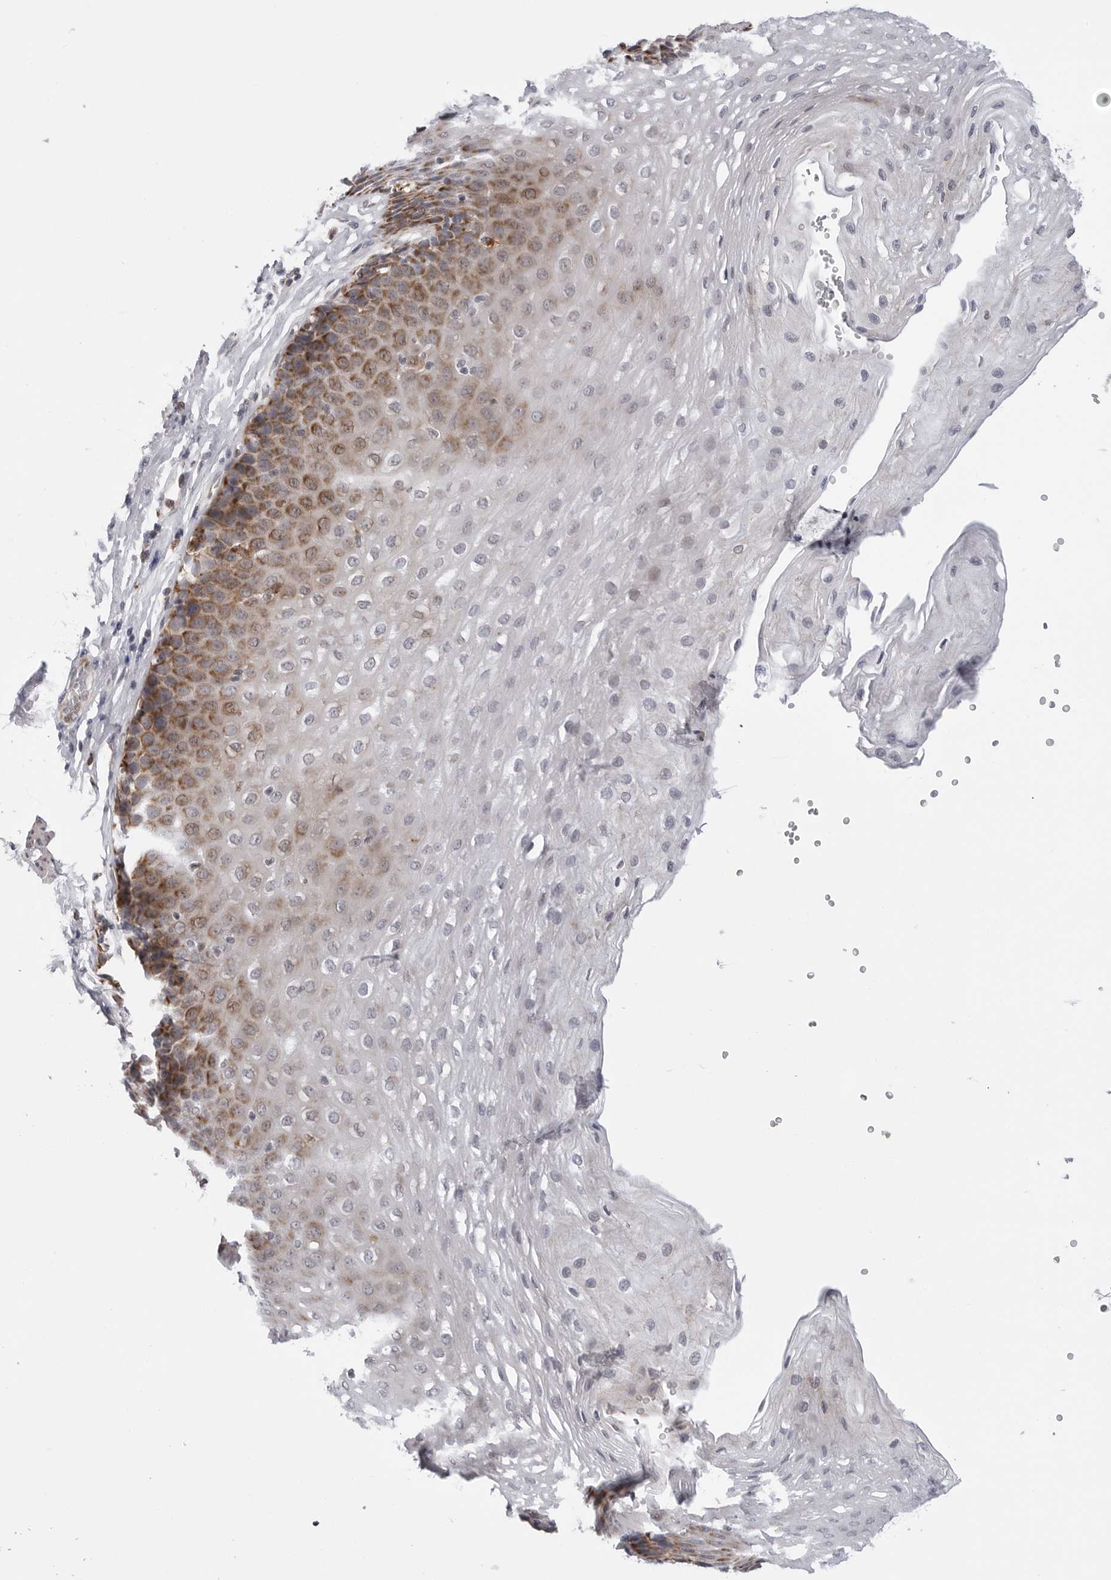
{"staining": {"intensity": "strong", "quantity": "25%-75%", "location": "cytoplasmic/membranous"}, "tissue": "esophagus", "cell_type": "Squamous epithelial cells", "image_type": "normal", "snomed": [{"axis": "morphology", "description": "Normal tissue, NOS"}, {"axis": "topography", "description": "Esophagus"}], "caption": "The image exhibits staining of normal esophagus, revealing strong cytoplasmic/membranous protein staining (brown color) within squamous epithelial cells. The staining was performed using DAB to visualize the protein expression in brown, while the nuclei were stained in blue with hematoxylin (Magnification: 20x).", "gene": "CDK20", "patient": {"sex": "female", "age": 66}}